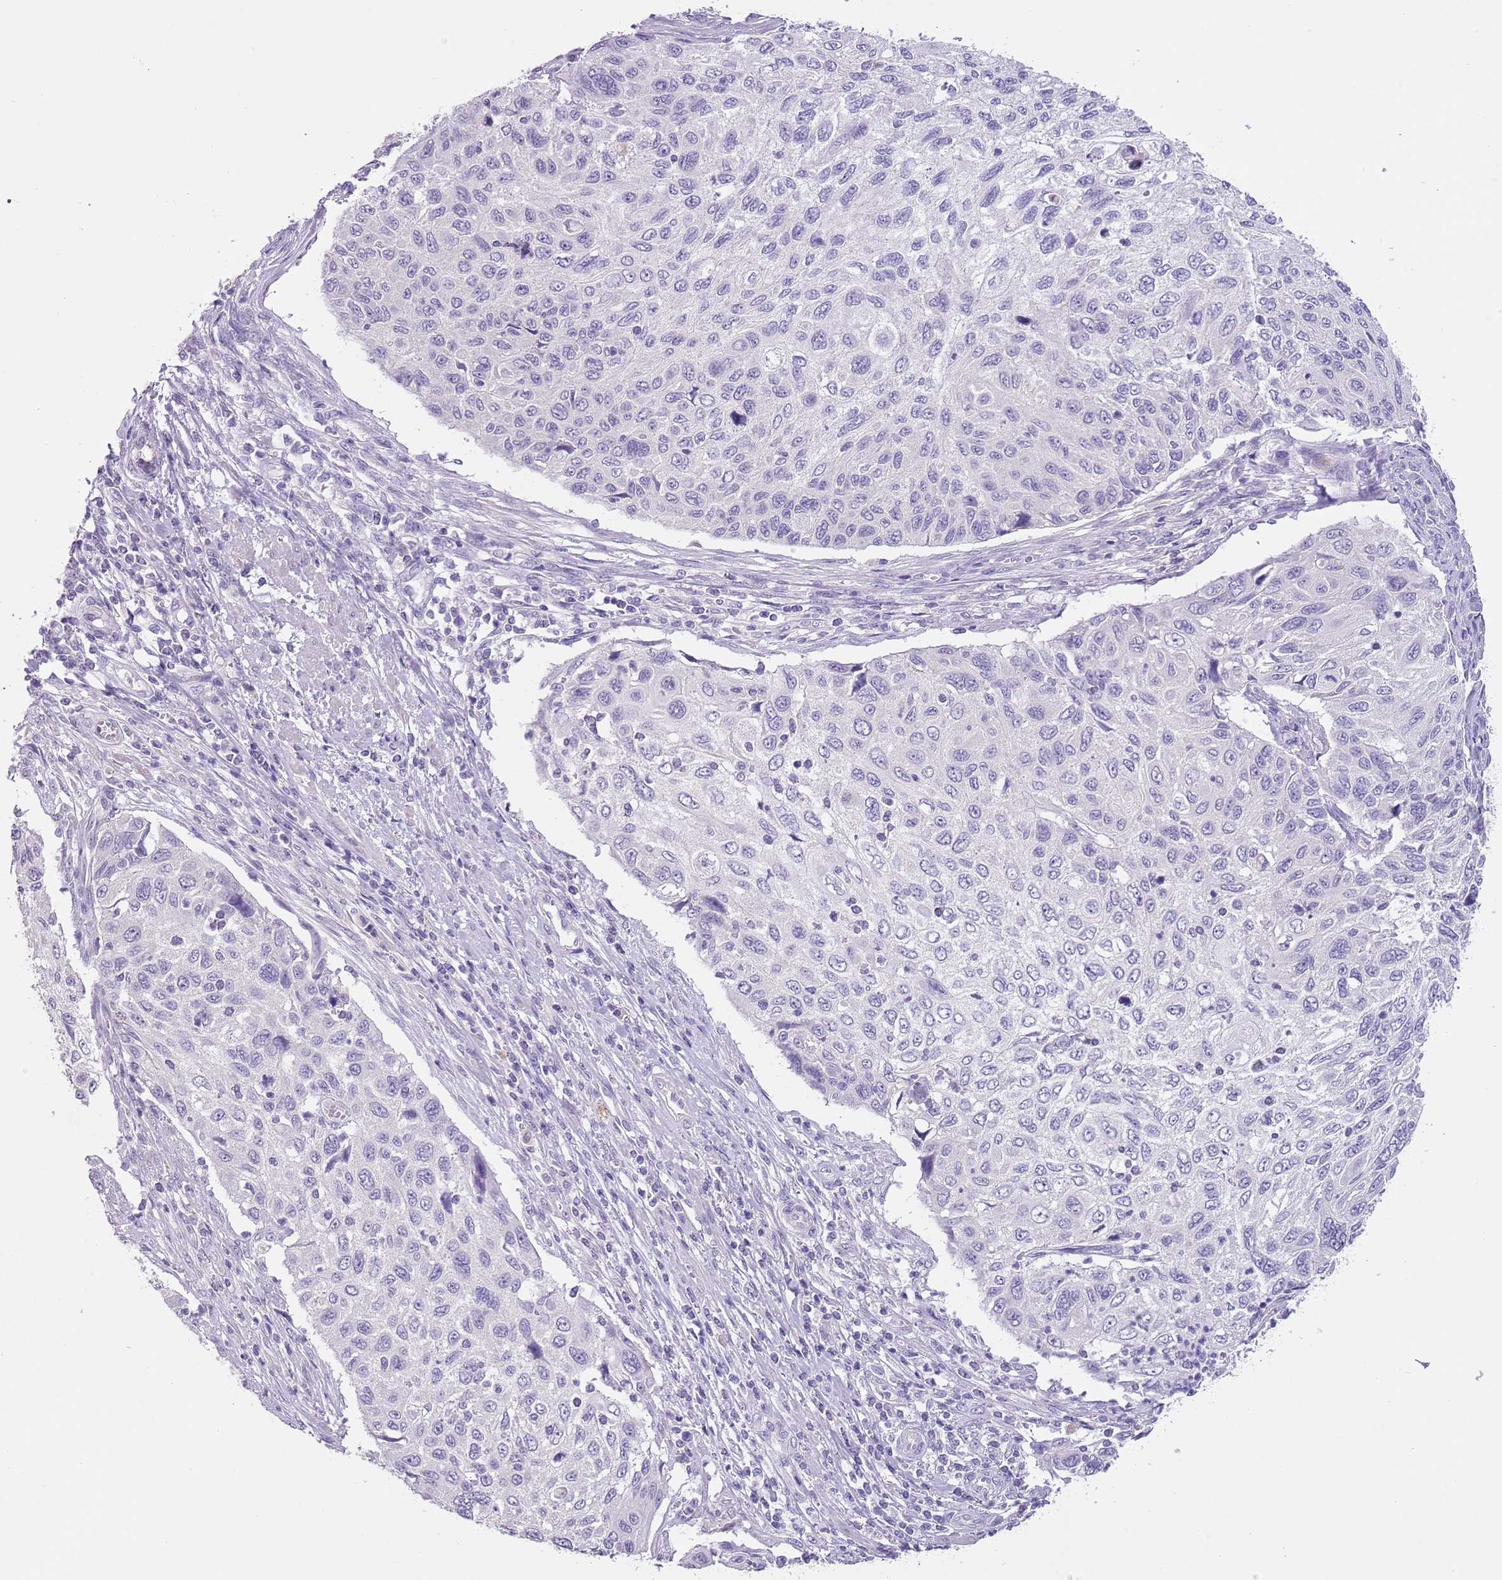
{"staining": {"intensity": "negative", "quantity": "none", "location": "none"}, "tissue": "cervical cancer", "cell_type": "Tumor cells", "image_type": "cancer", "snomed": [{"axis": "morphology", "description": "Squamous cell carcinoma, NOS"}, {"axis": "topography", "description": "Cervix"}], "caption": "This is a photomicrograph of immunohistochemistry (IHC) staining of cervical squamous cell carcinoma, which shows no positivity in tumor cells. (Brightfield microscopy of DAB (3,3'-diaminobenzidine) immunohistochemistry at high magnification).", "gene": "SLC35E3", "patient": {"sex": "female", "age": 70}}